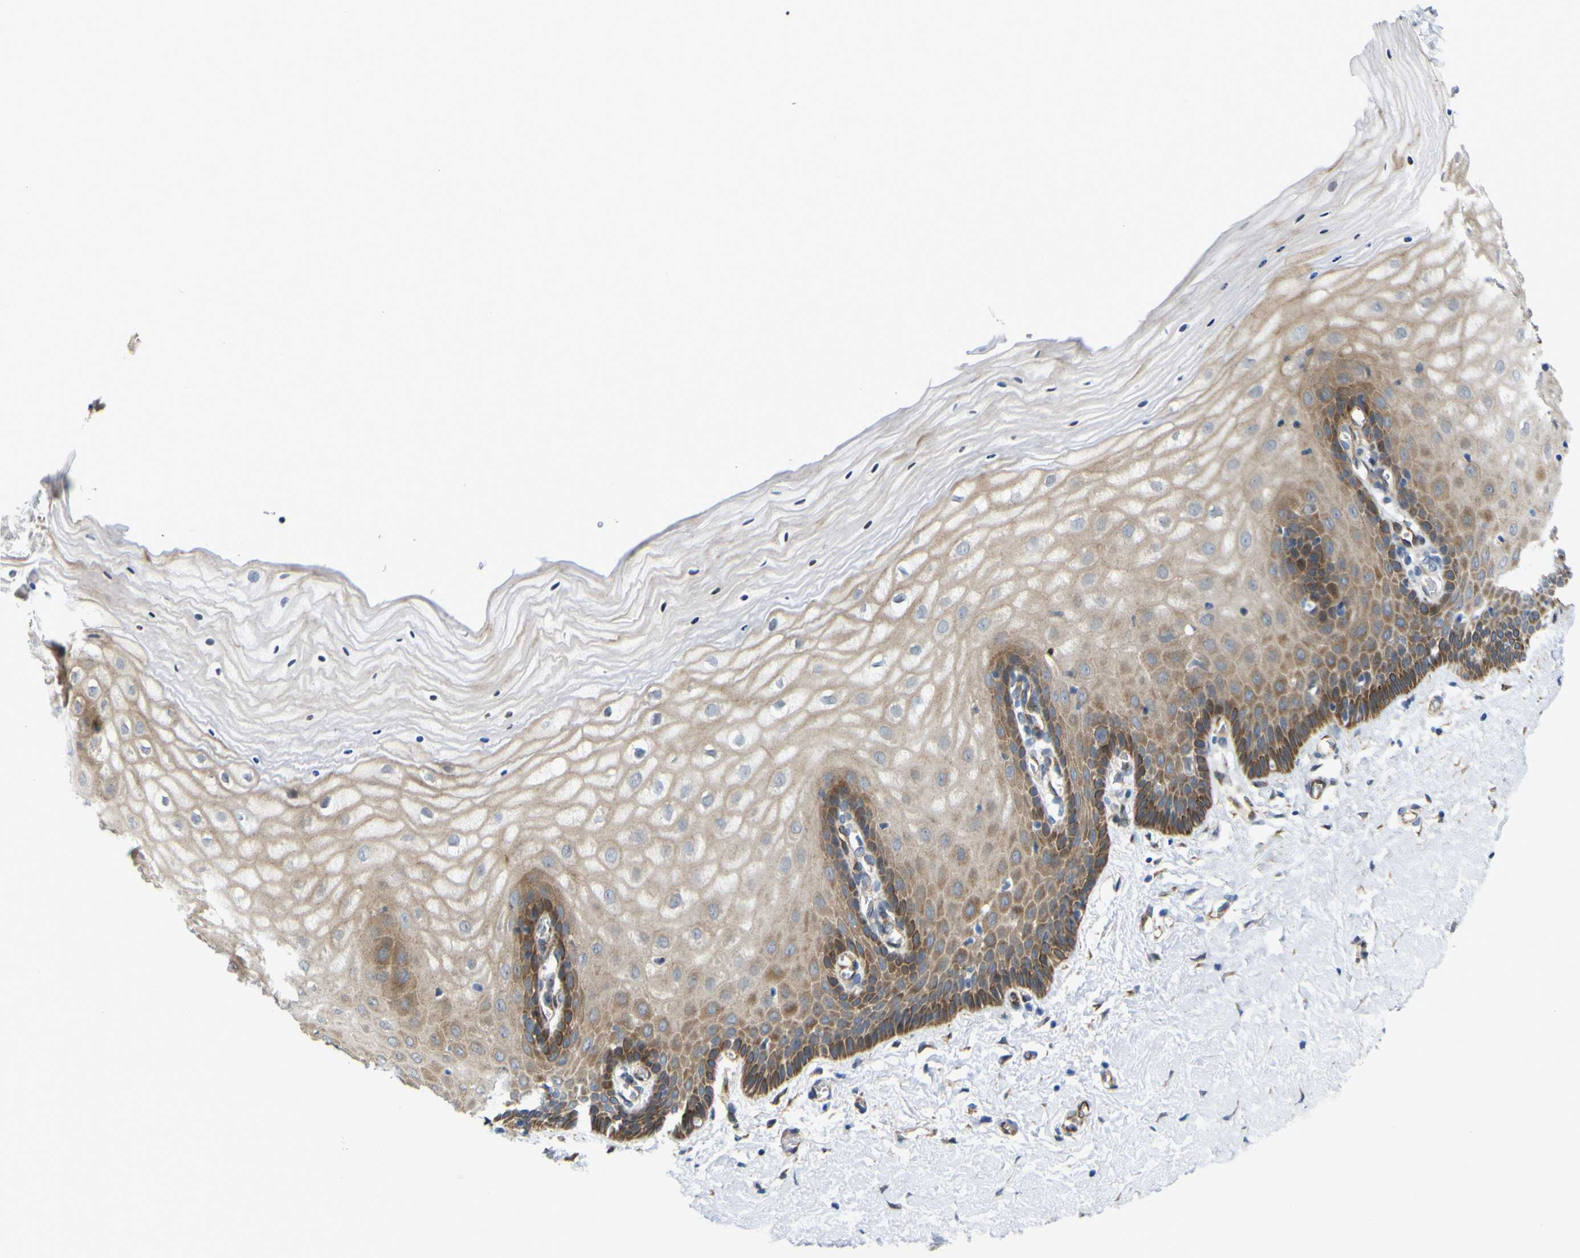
{"staining": {"intensity": "moderate", "quantity": ">75%", "location": "cytoplasmic/membranous"}, "tissue": "cervix", "cell_type": "Glandular cells", "image_type": "normal", "snomed": [{"axis": "morphology", "description": "Normal tissue, NOS"}, {"axis": "topography", "description": "Cervix"}], "caption": "High-power microscopy captured an immunohistochemistry (IHC) image of benign cervix, revealing moderate cytoplasmic/membranous expression in about >75% of glandular cells.", "gene": "JPH1", "patient": {"sex": "female", "age": 55}}